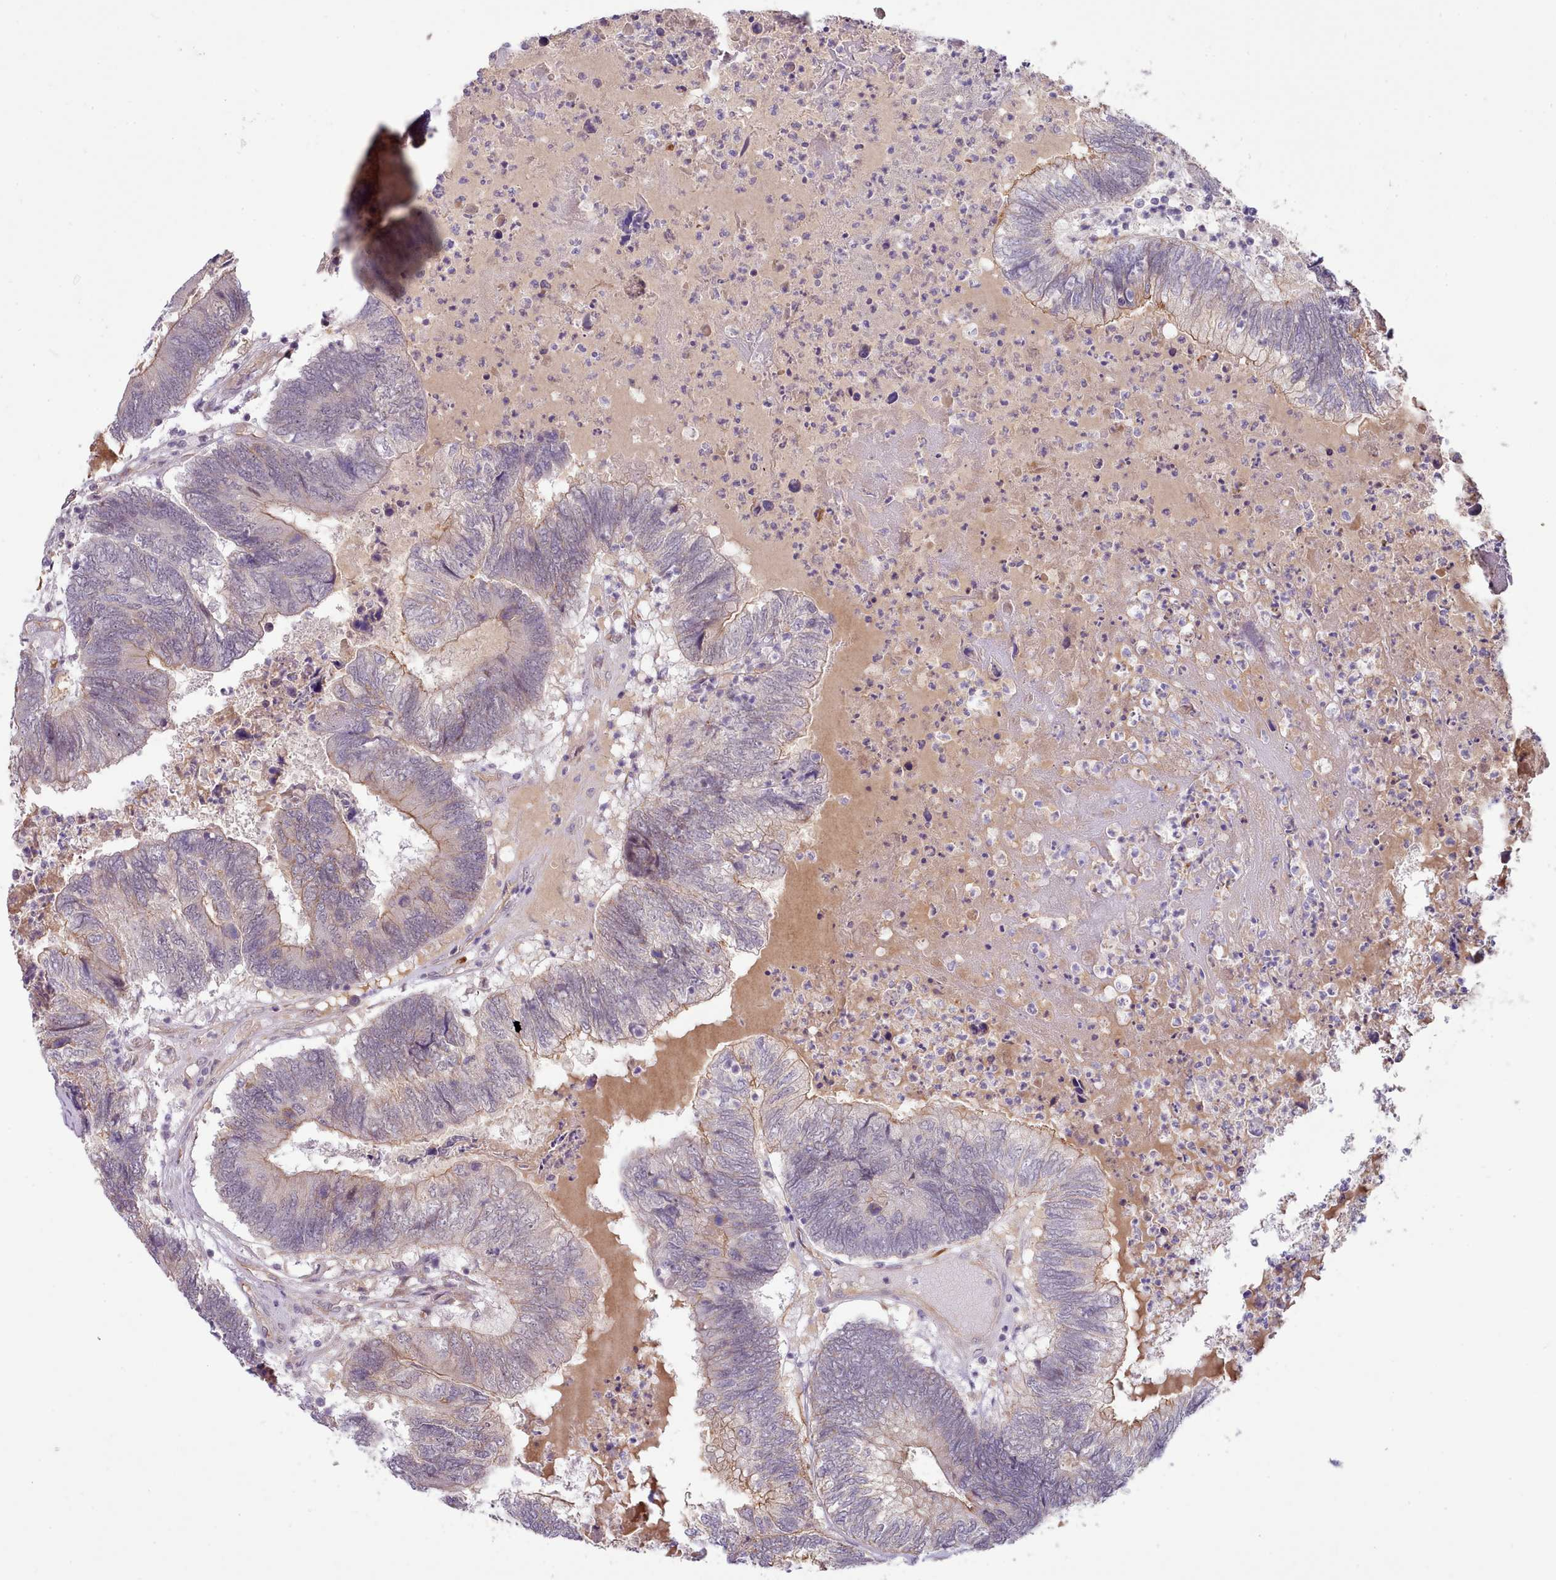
{"staining": {"intensity": "moderate", "quantity": "<25%", "location": "cytoplasmic/membranous"}, "tissue": "colorectal cancer", "cell_type": "Tumor cells", "image_type": "cancer", "snomed": [{"axis": "morphology", "description": "Adenocarcinoma, NOS"}, {"axis": "topography", "description": "Colon"}], "caption": "Protein expression analysis of human colorectal adenocarcinoma reveals moderate cytoplasmic/membranous positivity in about <25% of tumor cells. The protein is stained brown, and the nuclei are stained in blue (DAB (3,3'-diaminobenzidine) IHC with brightfield microscopy, high magnification).", "gene": "ZC3H13", "patient": {"sex": "female", "age": 67}}